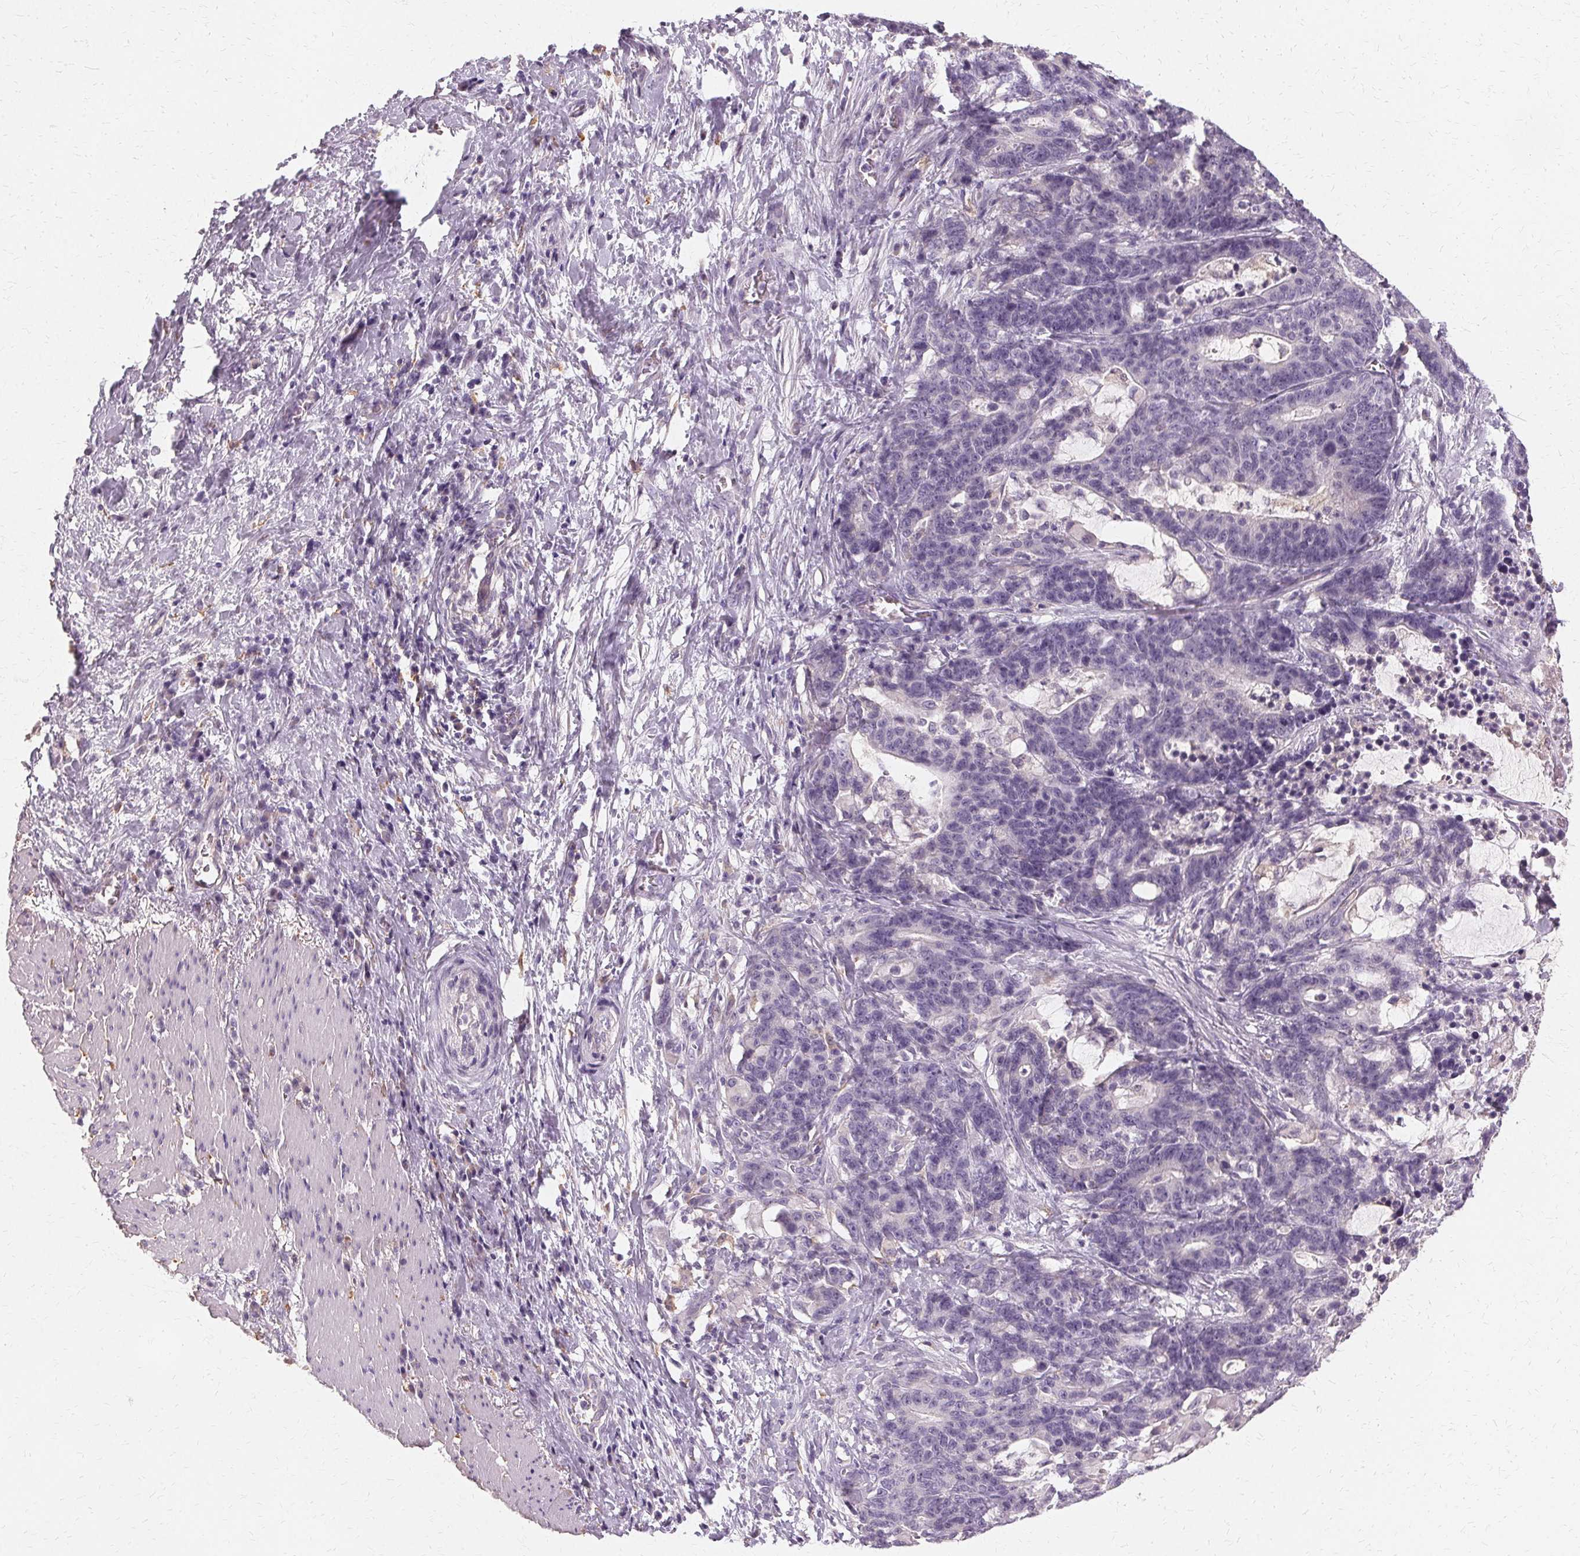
{"staining": {"intensity": "negative", "quantity": "none", "location": "none"}, "tissue": "stomach cancer", "cell_type": "Tumor cells", "image_type": "cancer", "snomed": [{"axis": "morphology", "description": "Normal tissue, NOS"}, {"axis": "morphology", "description": "Adenocarcinoma, NOS"}, {"axis": "topography", "description": "Stomach"}], "caption": "Stomach adenocarcinoma stained for a protein using immunohistochemistry (IHC) exhibits no expression tumor cells.", "gene": "IFNGR1", "patient": {"sex": "female", "age": 64}}